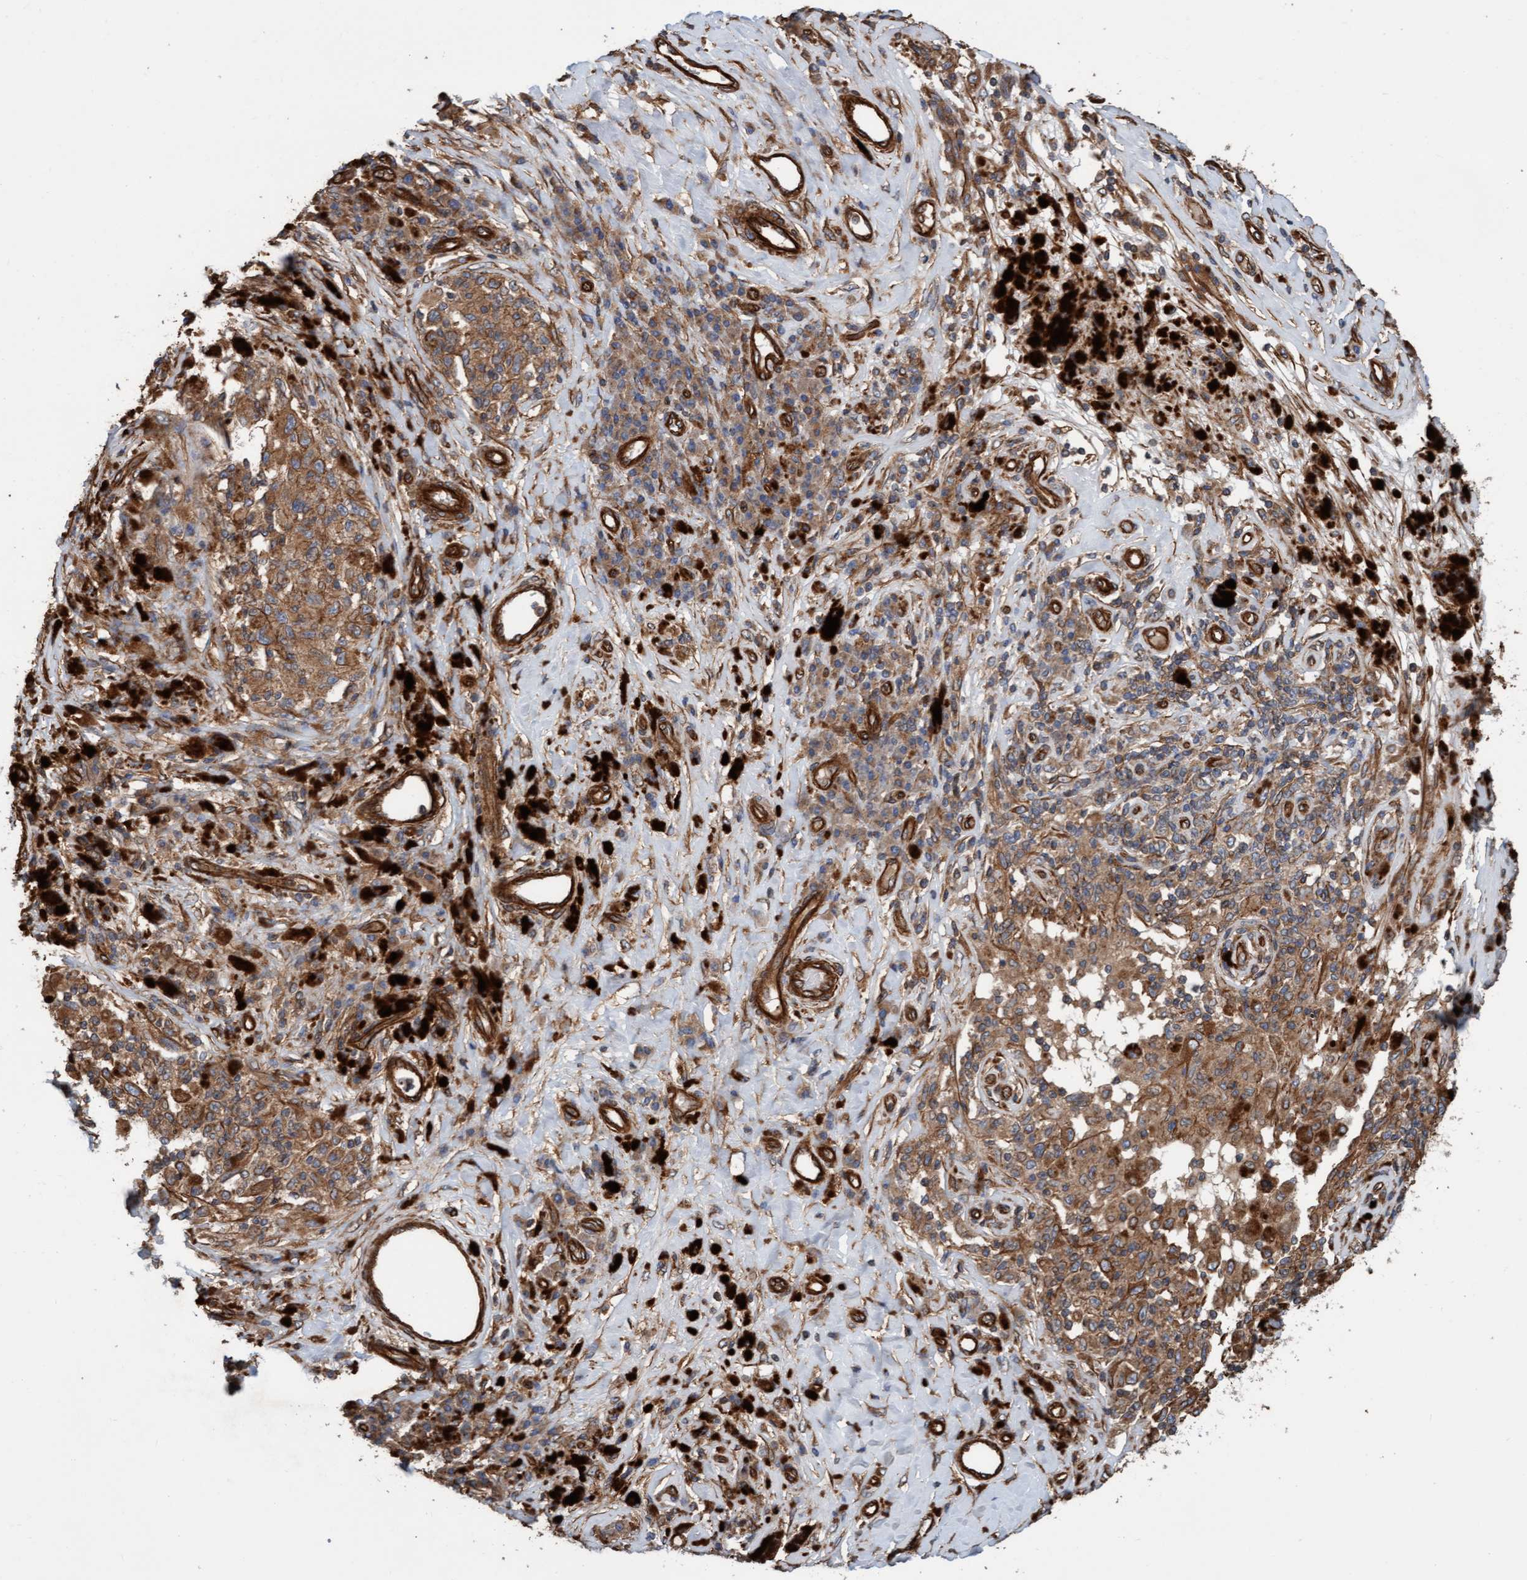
{"staining": {"intensity": "moderate", "quantity": ">75%", "location": "cytoplasmic/membranous"}, "tissue": "melanoma", "cell_type": "Tumor cells", "image_type": "cancer", "snomed": [{"axis": "morphology", "description": "Malignant melanoma, NOS"}, {"axis": "topography", "description": "Skin"}], "caption": "The histopathology image displays staining of malignant melanoma, revealing moderate cytoplasmic/membranous protein staining (brown color) within tumor cells.", "gene": "STXBP4", "patient": {"sex": "female", "age": 73}}